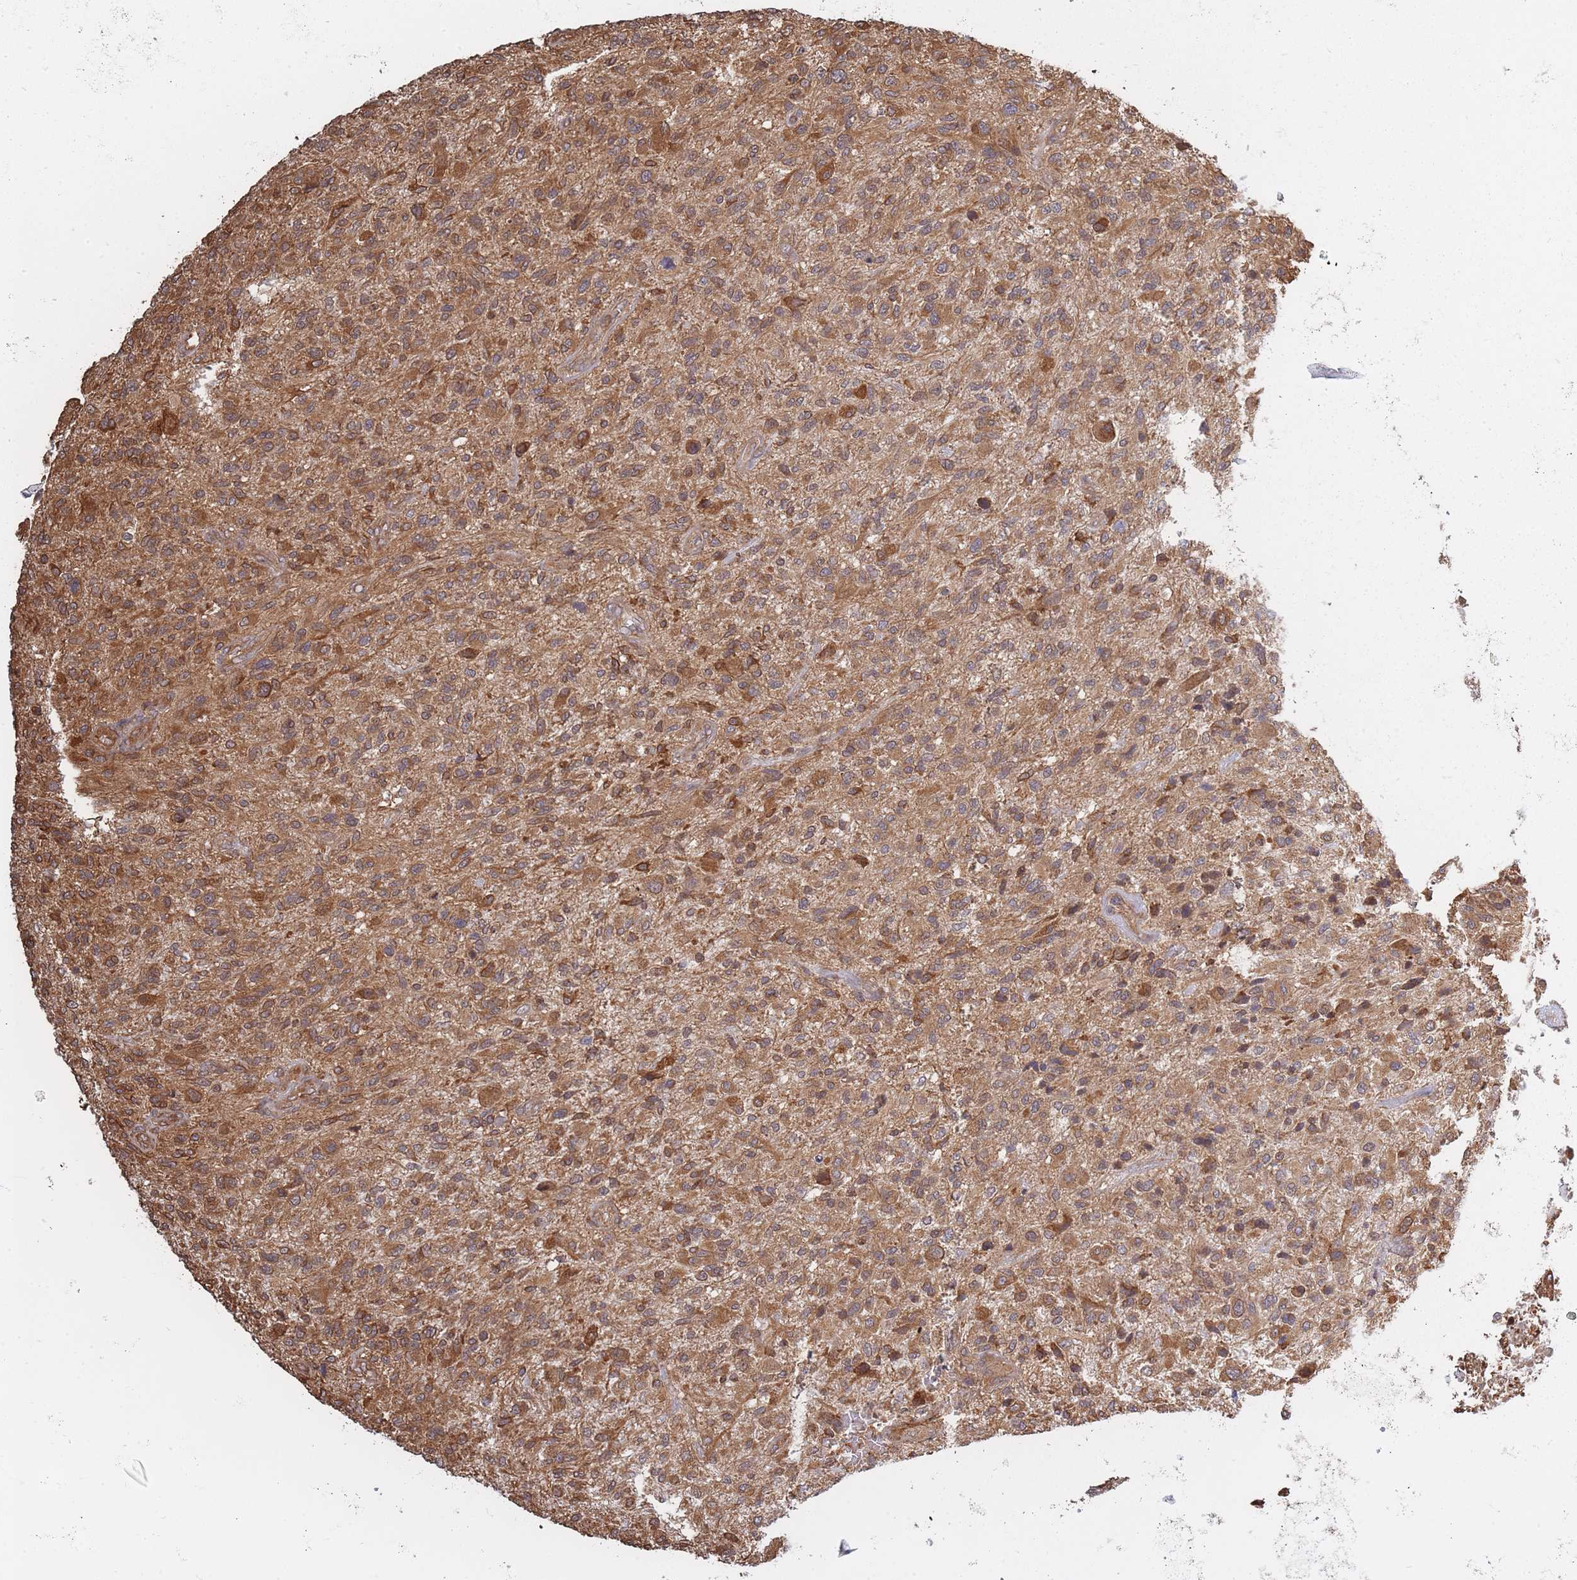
{"staining": {"intensity": "moderate", "quantity": ">75%", "location": "cytoplasmic/membranous"}, "tissue": "glioma", "cell_type": "Tumor cells", "image_type": "cancer", "snomed": [{"axis": "morphology", "description": "Glioma, malignant, High grade"}, {"axis": "topography", "description": "Brain"}], "caption": "Moderate cytoplasmic/membranous protein expression is seen in about >75% of tumor cells in high-grade glioma (malignant).", "gene": "ARL13B", "patient": {"sex": "male", "age": 47}}